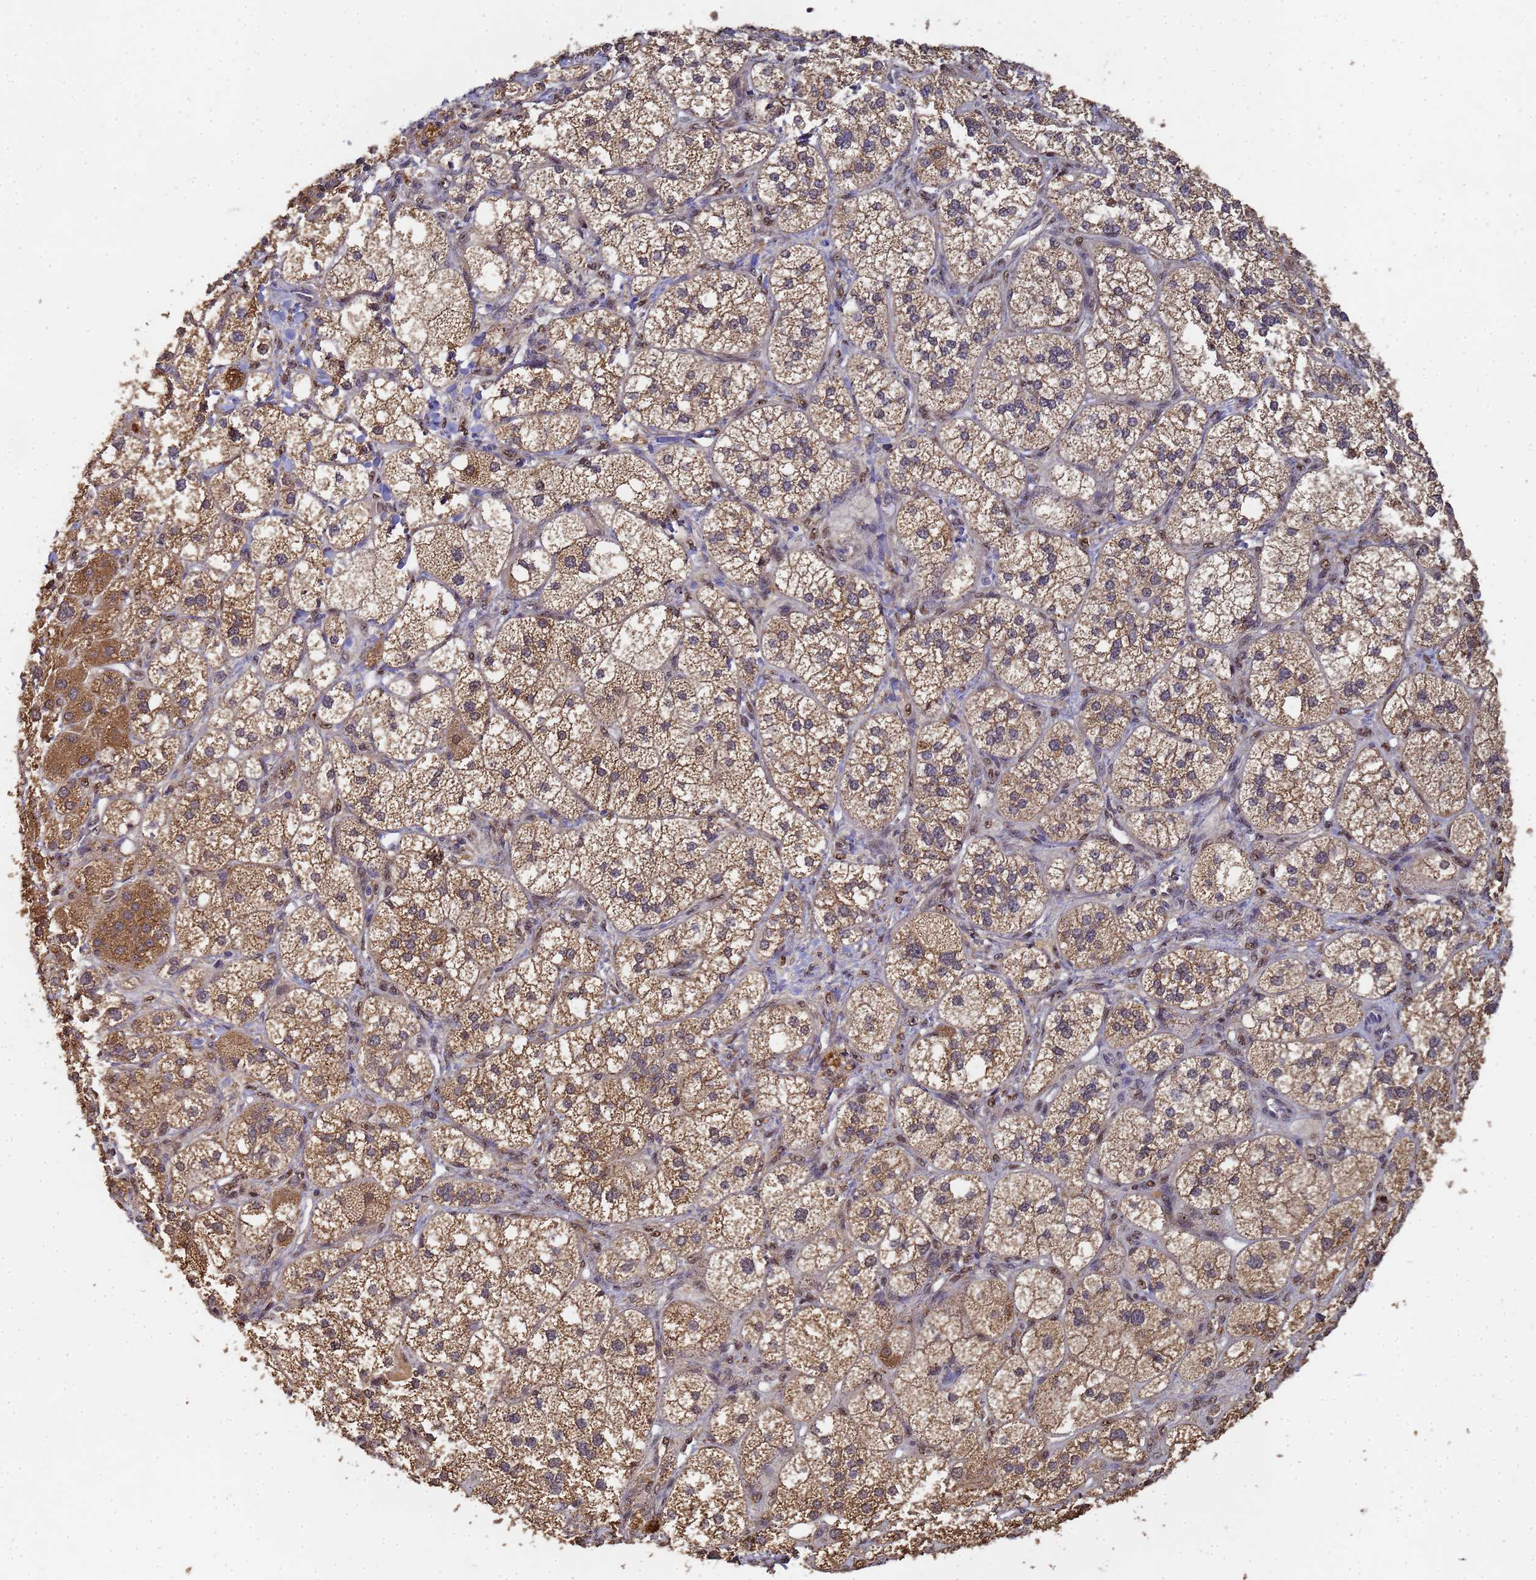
{"staining": {"intensity": "moderate", "quantity": ">75%", "location": "cytoplasmic/membranous"}, "tissue": "adrenal gland", "cell_type": "Glandular cells", "image_type": "normal", "snomed": [{"axis": "morphology", "description": "Normal tissue, NOS"}, {"axis": "topography", "description": "Adrenal gland"}], "caption": "A brown stain shows moderate cytoplasmic/membranous staining of a protein in glandular cells of benign adrenal gland. The protein is shown in brown color, while the nuclei are stained blue.", "gene": "SECISBP2", "patient": {"sex": "male", "age": 61}}